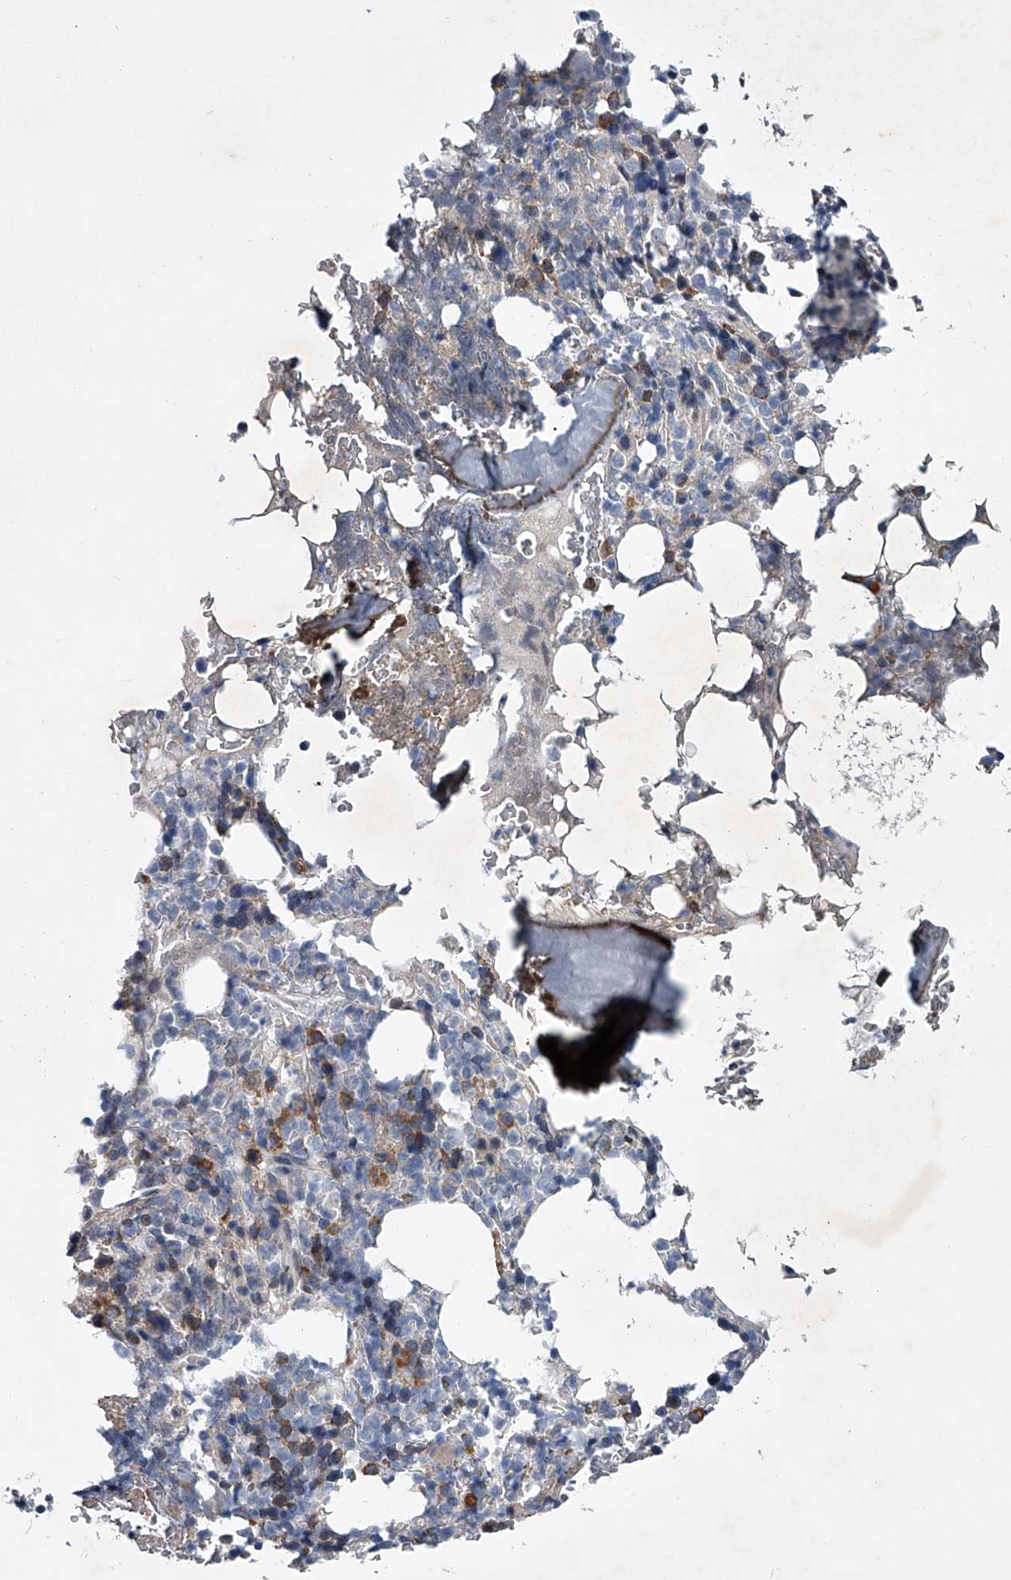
{"staining": {"intensity": "moderate", "quantity": "<25%", "location": "cytoplasmic/membranous"}, "tissue": "bone marrow", "cell_type": "Hematopoietic cells", "image_type": "normal", "snomed": [{"axis": "morphology", "description": "Normal tissue, NOS"}, {"axis": "topography", "description": "Bone marrow"}], "caption": "This histopathology image displays IHC staining of normal bone marrow, with low moderate cytoplasmic/membranous expression in approximately <25% of hematopoietic cells.", "gene": "ABCG1", "patient": {"sex": "male", "age": 58}}